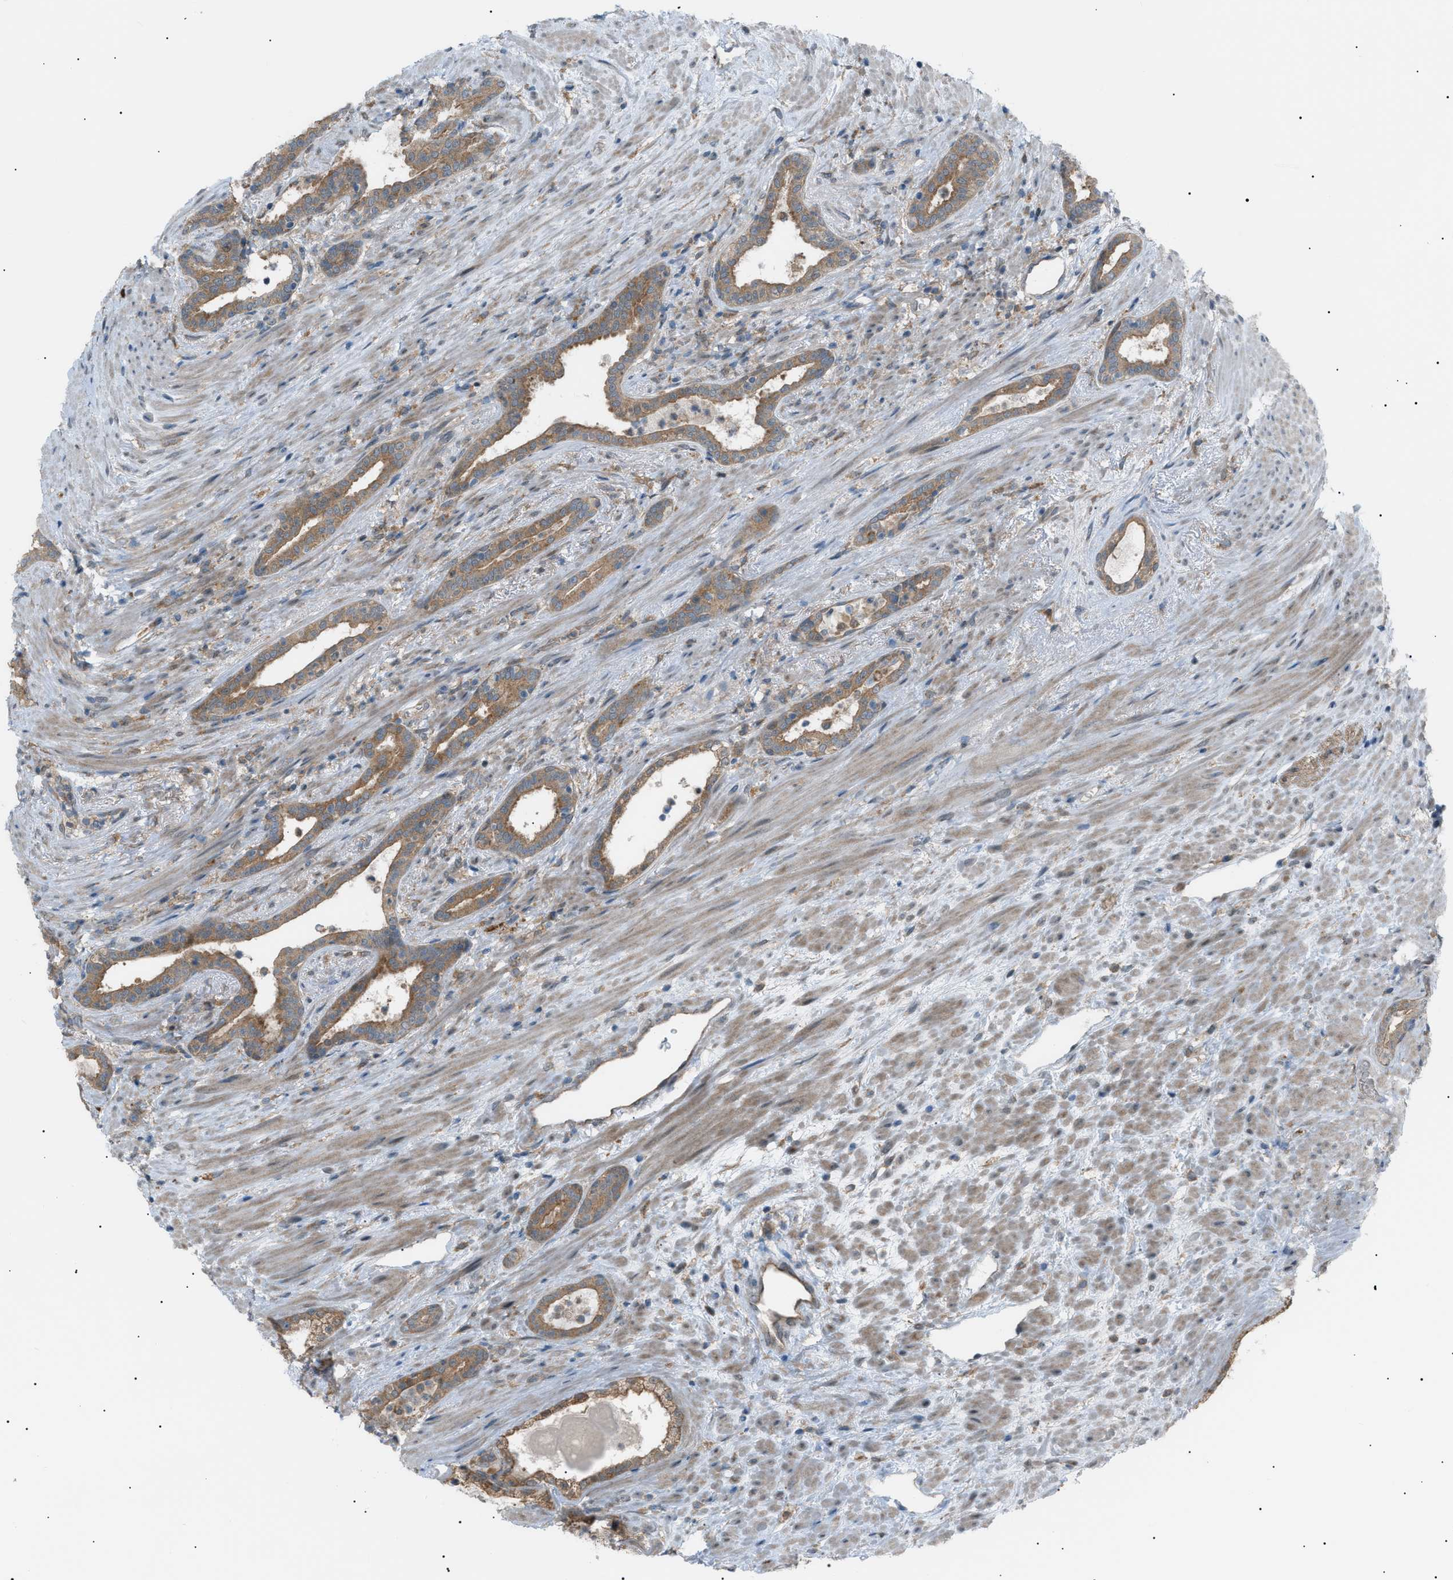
{"staining": {"intensity": "moderate", "quantity": ">75%", "location": "cytoplasmic/membranous"}, "tissue": "prostate cancer", "cell_type": "Tumor cells", "image_type": "cancer", "snomed": [{"axis": "morphology", "description": "Adenocarcinoma, High grade"}, {"axis": "topography", "description": "Prostate"}], "caption": "Protein expression by immunohistochemistry (IHC) displays moderate cytoplasmic/membranous expression in approximately >75% of tumor cells in prostate cancer (high-grade adenocarcinoma).", "gene": "LPIN2", "patient": {"sex": "male", "age": 71}}